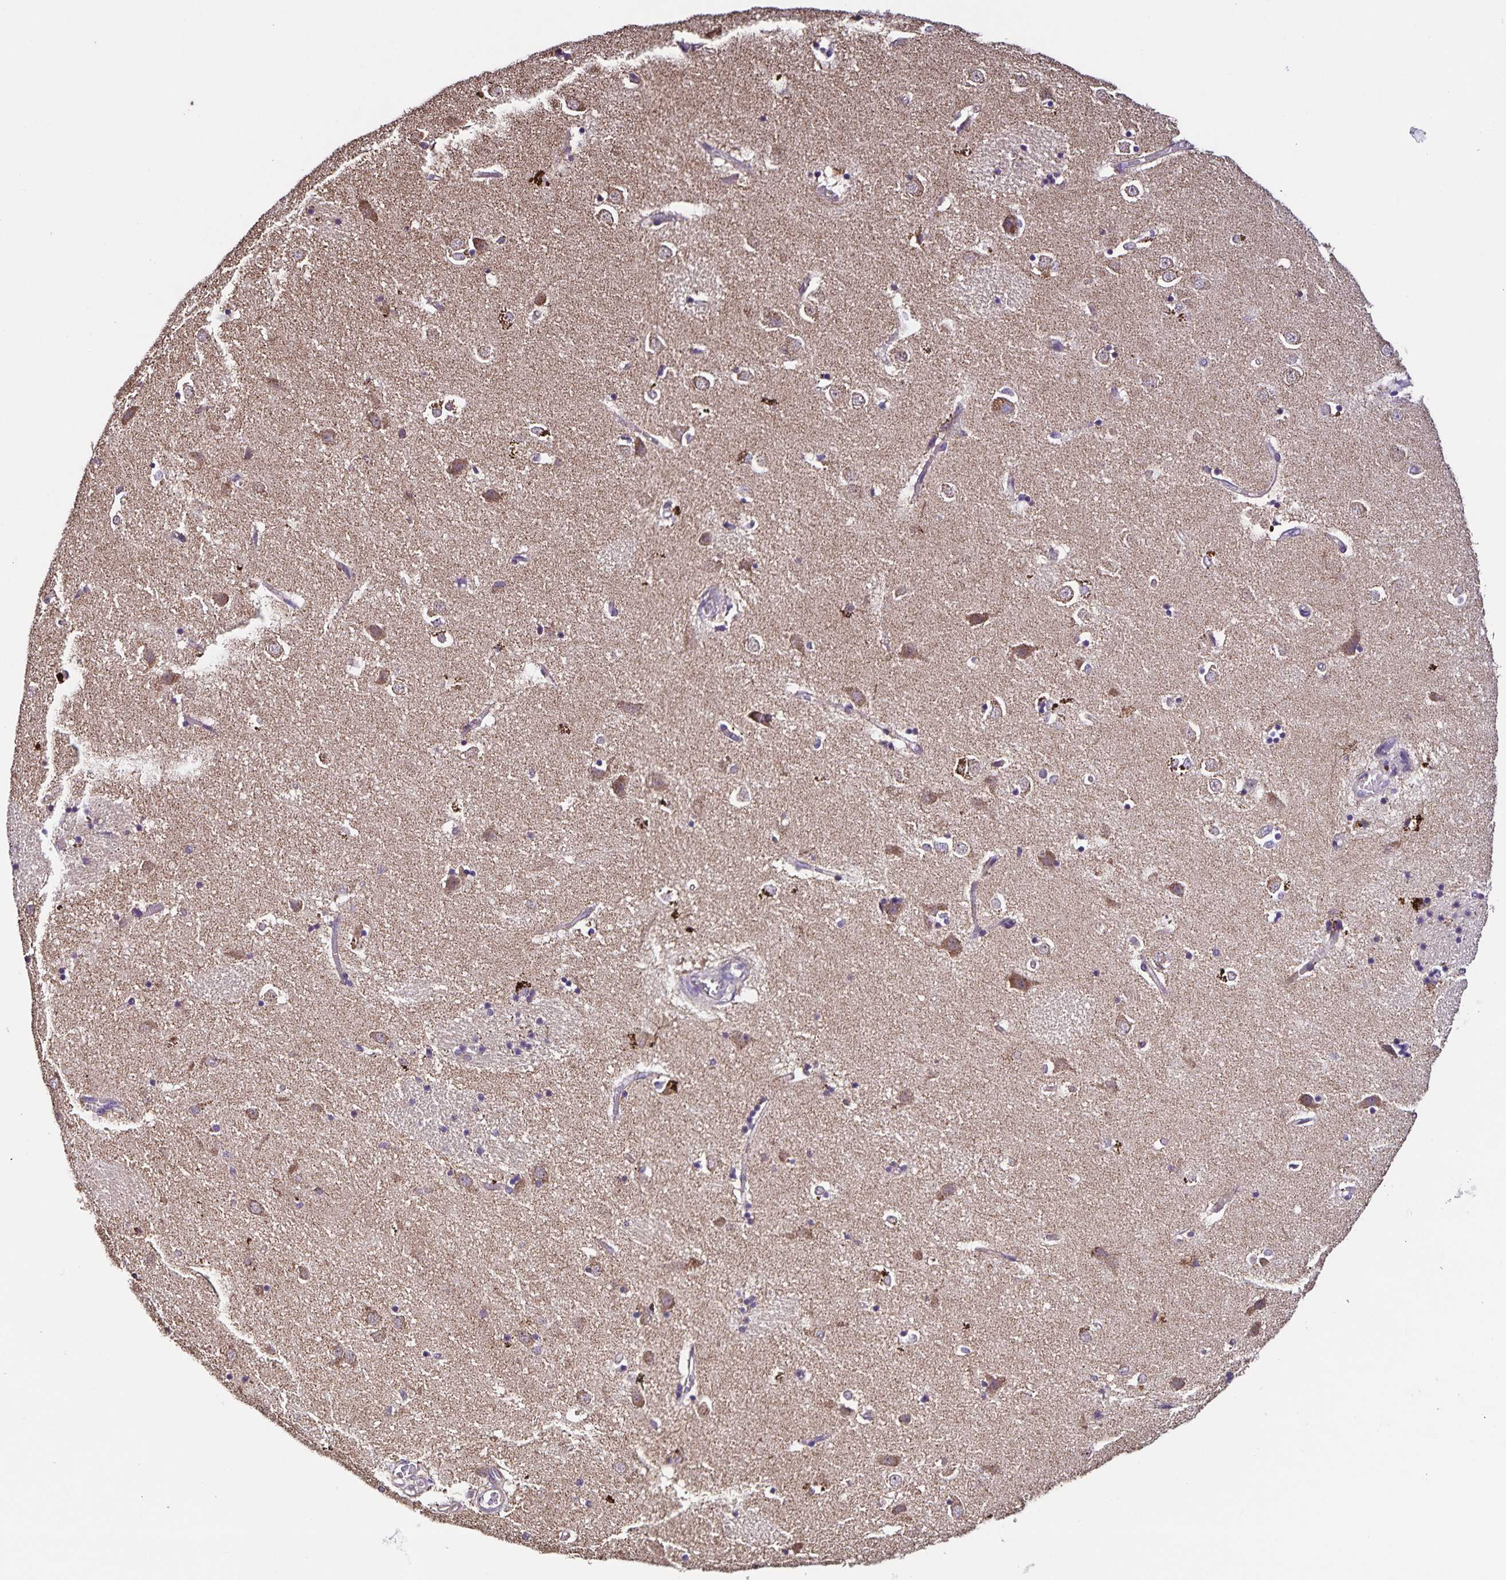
{"staining": {"intensity": "moderate", "quantity": "<25%", "location": "cytoplasmic/membranous"}, "tissue": "caudate", "cell_type": "Glial cells", "image_type": "normal", "snomed": [{"axis": "morphology", "description": "Normal tissue, NOS"}, {"axis": "topography", "description": "Lateral ventricle wall"}], "caption": "Glial cells reveal moderate cytoplasmic/membranous positivity in approximately <25% of cells in unremarkable caudate. The staining is performed using DAB brown chromogen to label protein expression. The nuclei are counter-stained blue using hematoxylin.", "gene": "MAN1A1", "patient": {"sex": "male", "age": 54}}